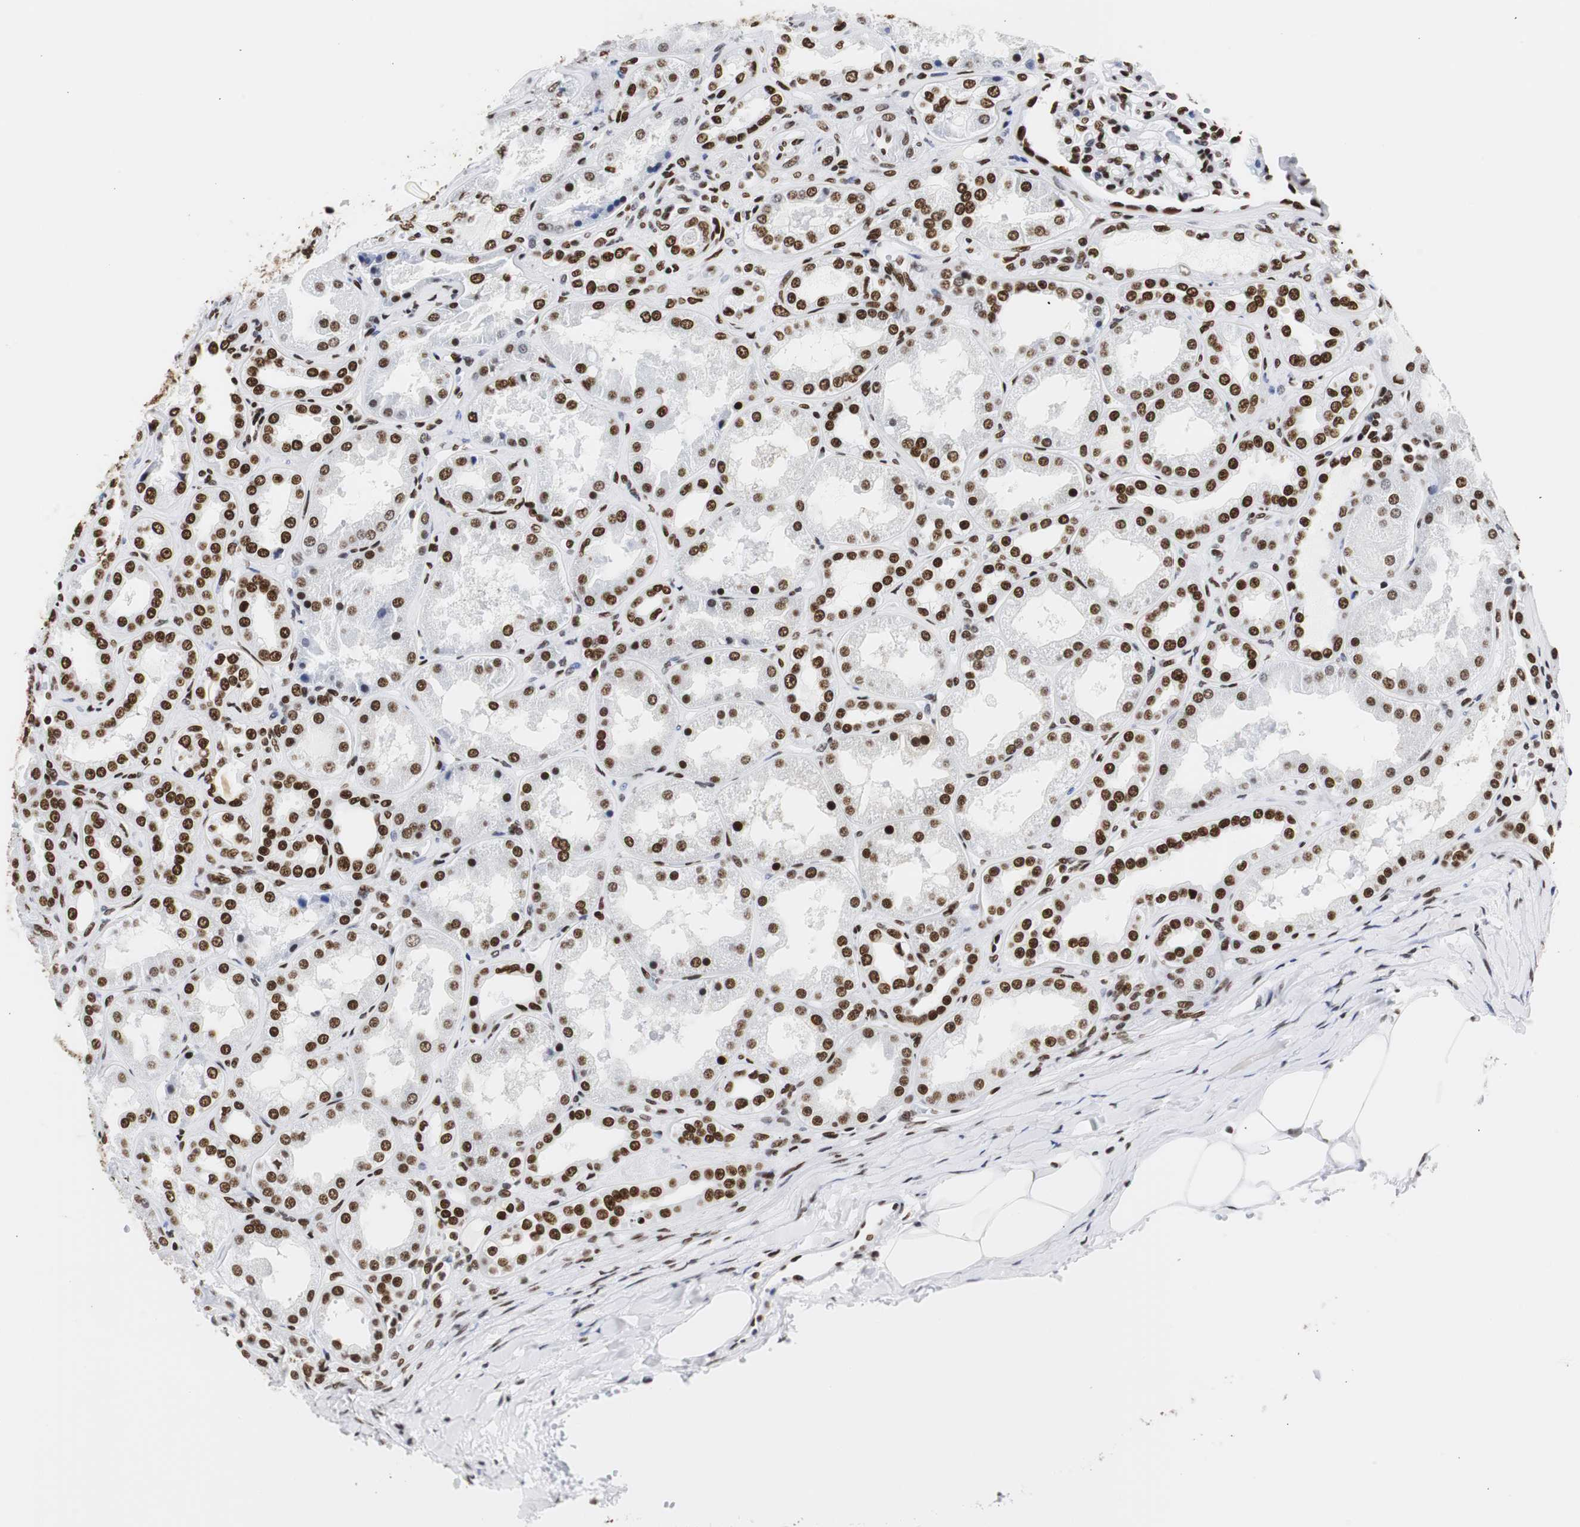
{"staining": {"intensity": "strong", "quantity": ">75%", "location": "nuclear"}, "tissue": "kidney", "cell_type": "Cells in glomeruli", "image_type": "normal", "snomed": [{"axis": "morphology", "description": "Normal tissue, NOS"}, {"axis": "topography", "description": "Kidney"}], "caption": "Brown immunohistochemical staining in unremarkable human kidney displays strong nuclear expression in about >75% of cells in glomeruli. The staining is performed using DAB brown chromogen to label protein expression. The nuclei are counter-stained blue using hematoxylin.", "gene": "HNRNPH2", "patient": {"sex": "female", "age": 56}}